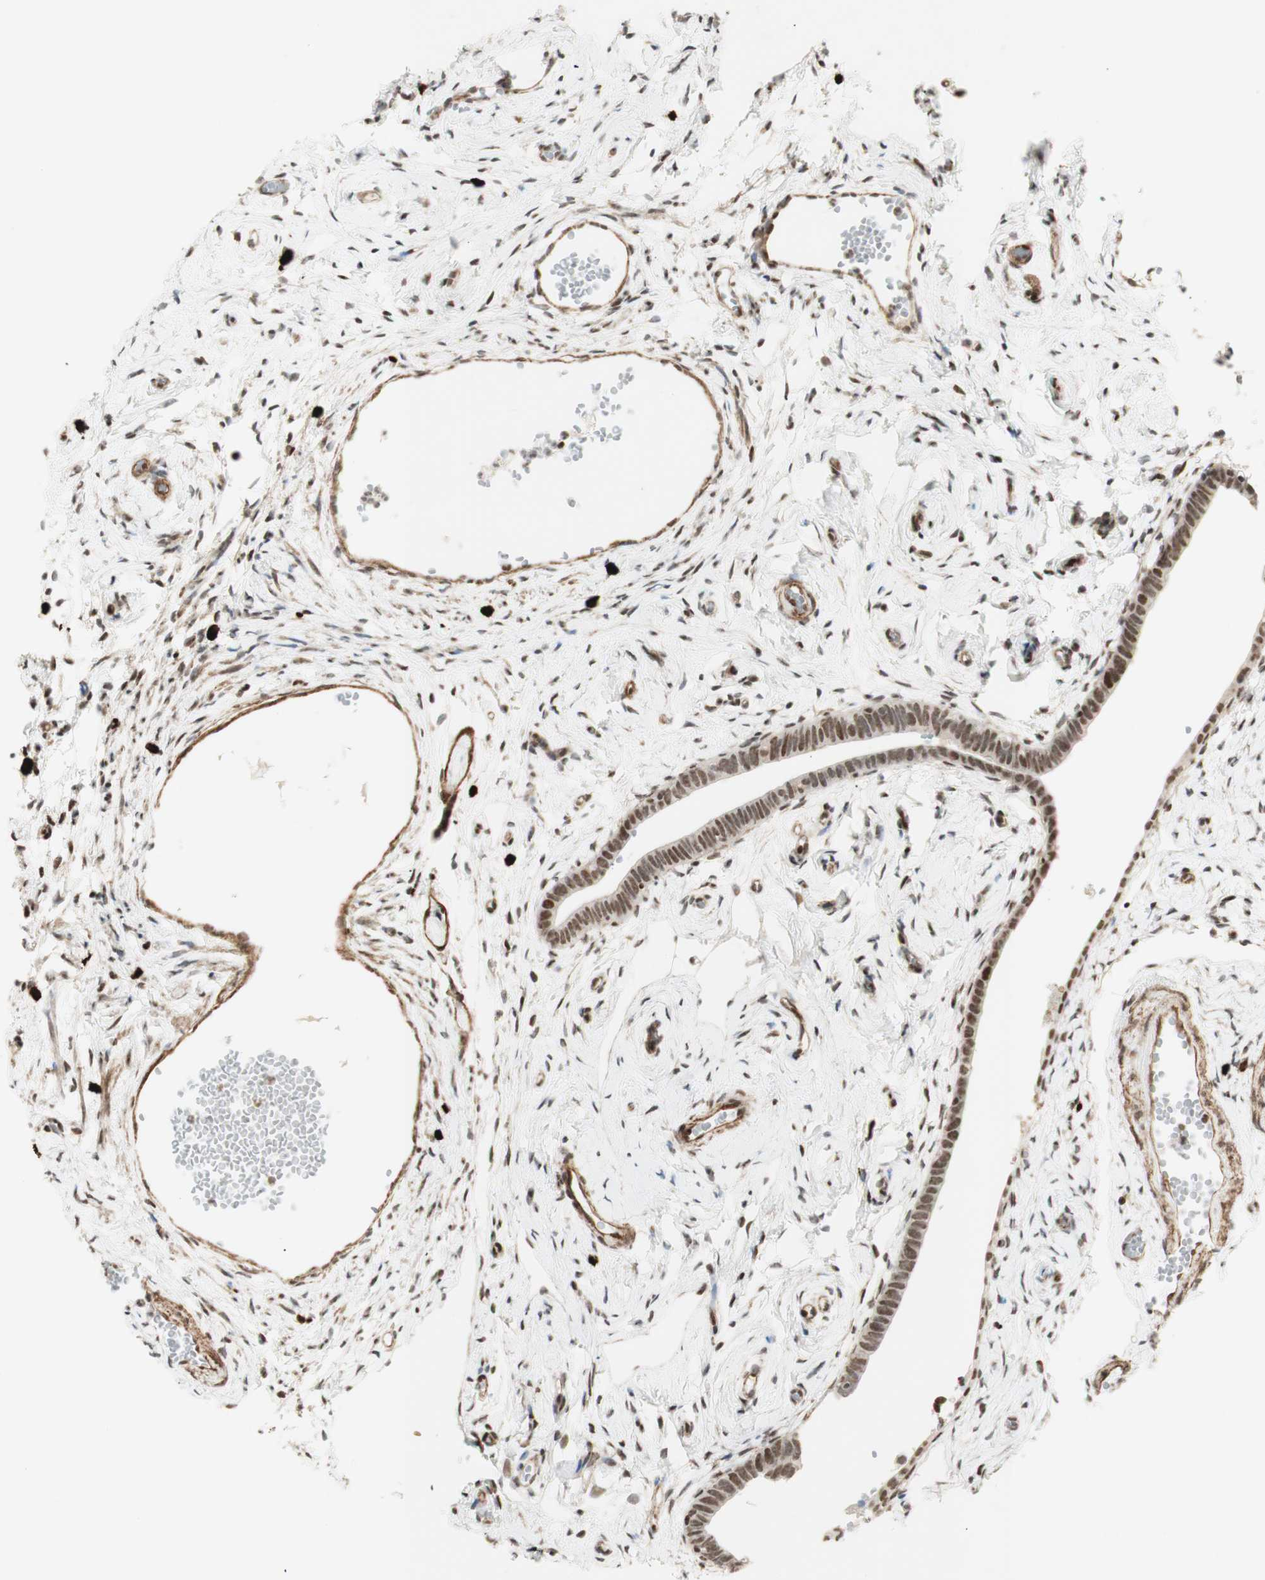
{"staining": {"intensity": "moderate", "quantity": ">75%", "location": "nuclear"}, "tissue": "fallopian tube", "cell_type": "Glandular cells", "image_type": "normal", "snomed": [{"axis": "morphology", "description": "Normal tissue, NOS"}, {"axis": "topography", "description": "Fallopian tube"}], "caption": "Protein staining exhibits moderate nuclear expression in approximately >75% of glandular cells in normal fallopian tube.", "gene": "ZMYM6", "patient": {"sex": "female", "age": 71}}